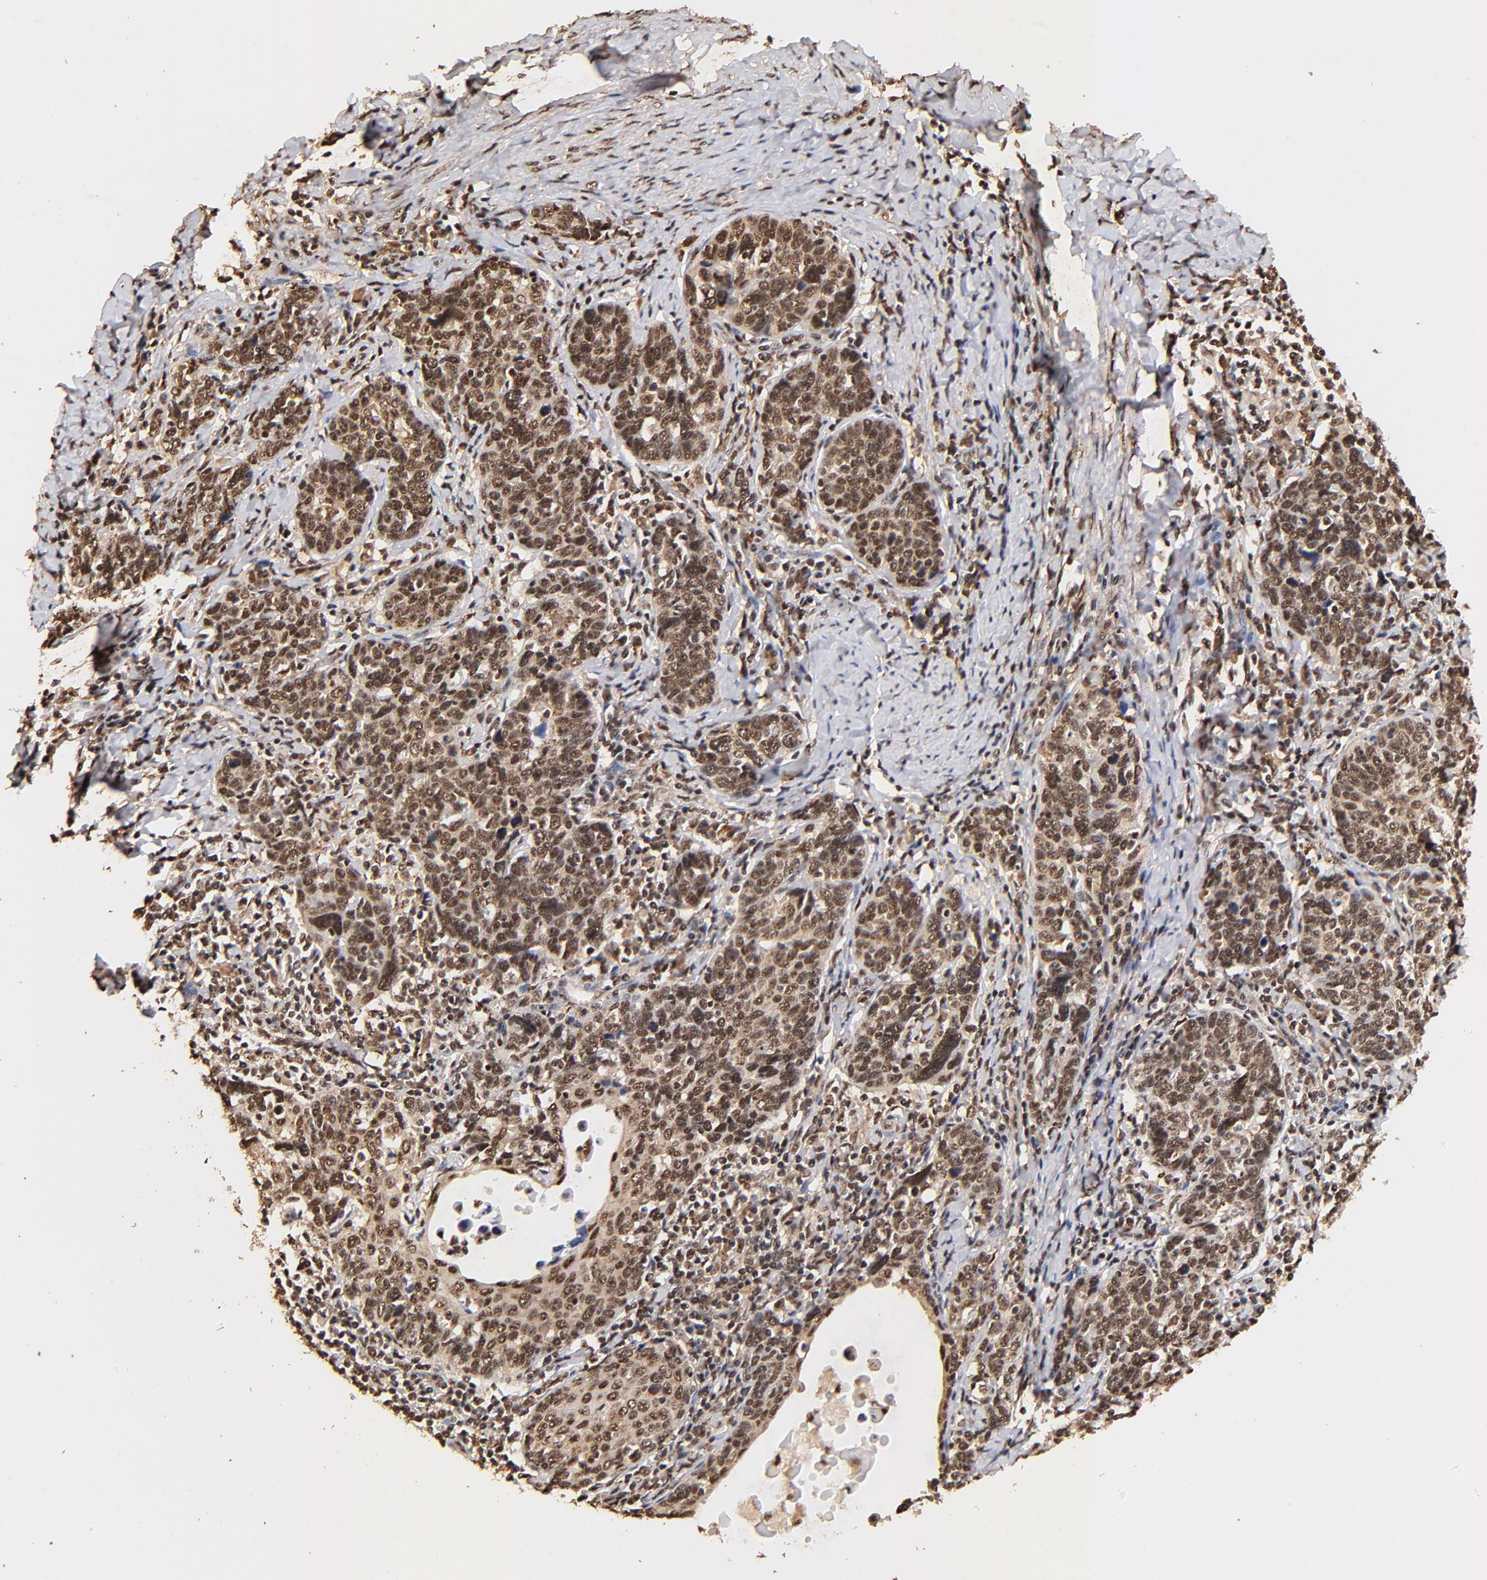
{"staining": {"intensity": "strong", "quantity": ">75%", "location": "cytoplasmic/membranous,nuclear"}, "tissue": "cervical cancer", "cell_type": "Tumor cells", "image_type": "cancer", "snomed": [{"axis": "morphology", "description": "Squamous cell carcinoma, NOS"}, {"axis": "topography", "description": "Cervix"}], "caption": "Protein staining displays strong cytoplasmic/membranous and nuclear staining in approximately >75% of tumor cells in cervical squamous cell carcinoma.", "gene": "MED12", "patient": {"sex": "female", "age": 41}}